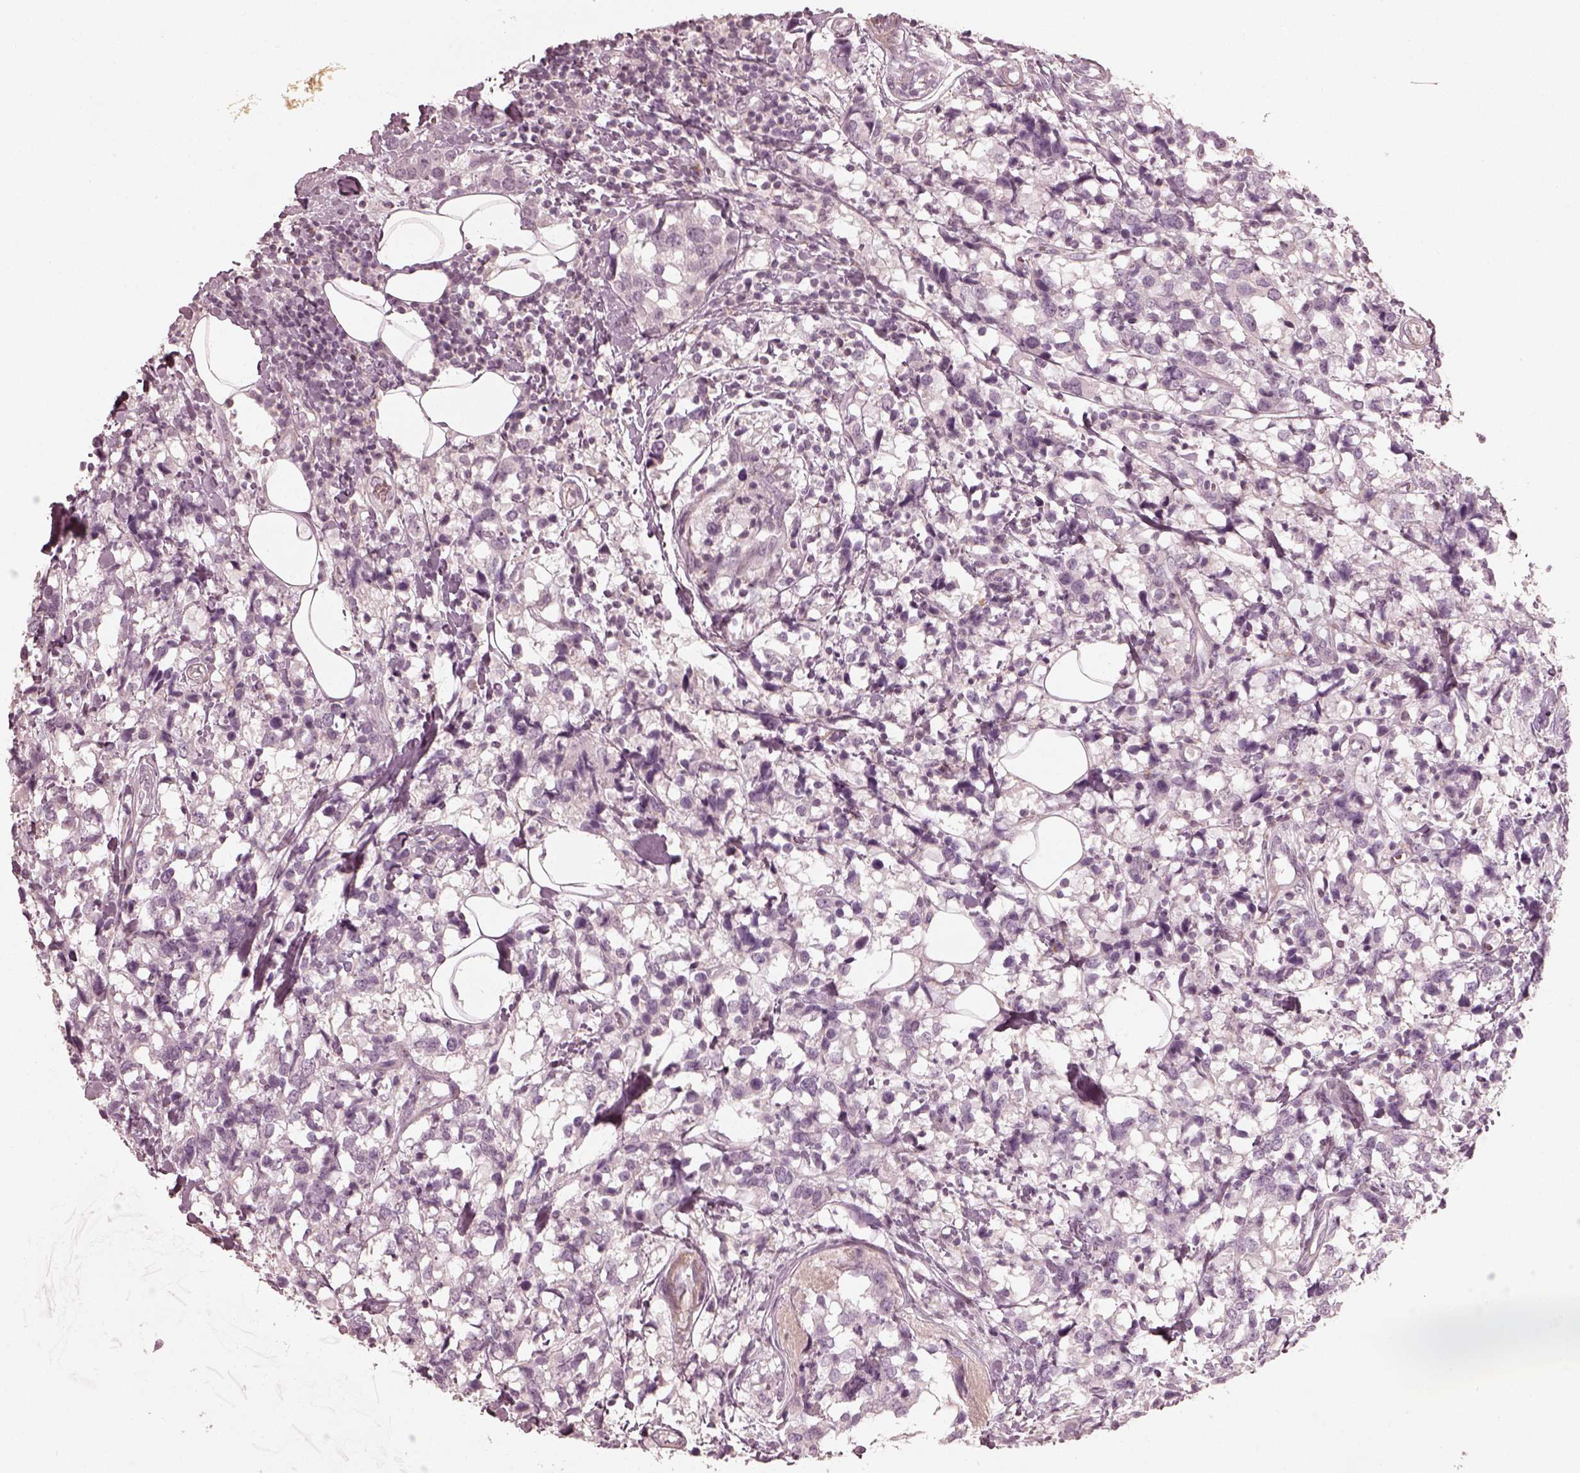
{"staining": {"intensity": "negative", "quantity": "none", "location": "none"}, "tissue": "breast cancer", "cell_type": "Tumor cells", "image_type": "cancer", "snomed": [{"axis": "morphology", "description": "Lobular carcinoma"}, {"axis": "topography", "description": "Breast"}], "caption": "This is an immunohistochemistry (IHC) photomicrograph of breast lobular carcinoma. There is no positivity in tumor cells.", "gene": "PRLHR", "patient": {"sex": "female", "age": 59}}